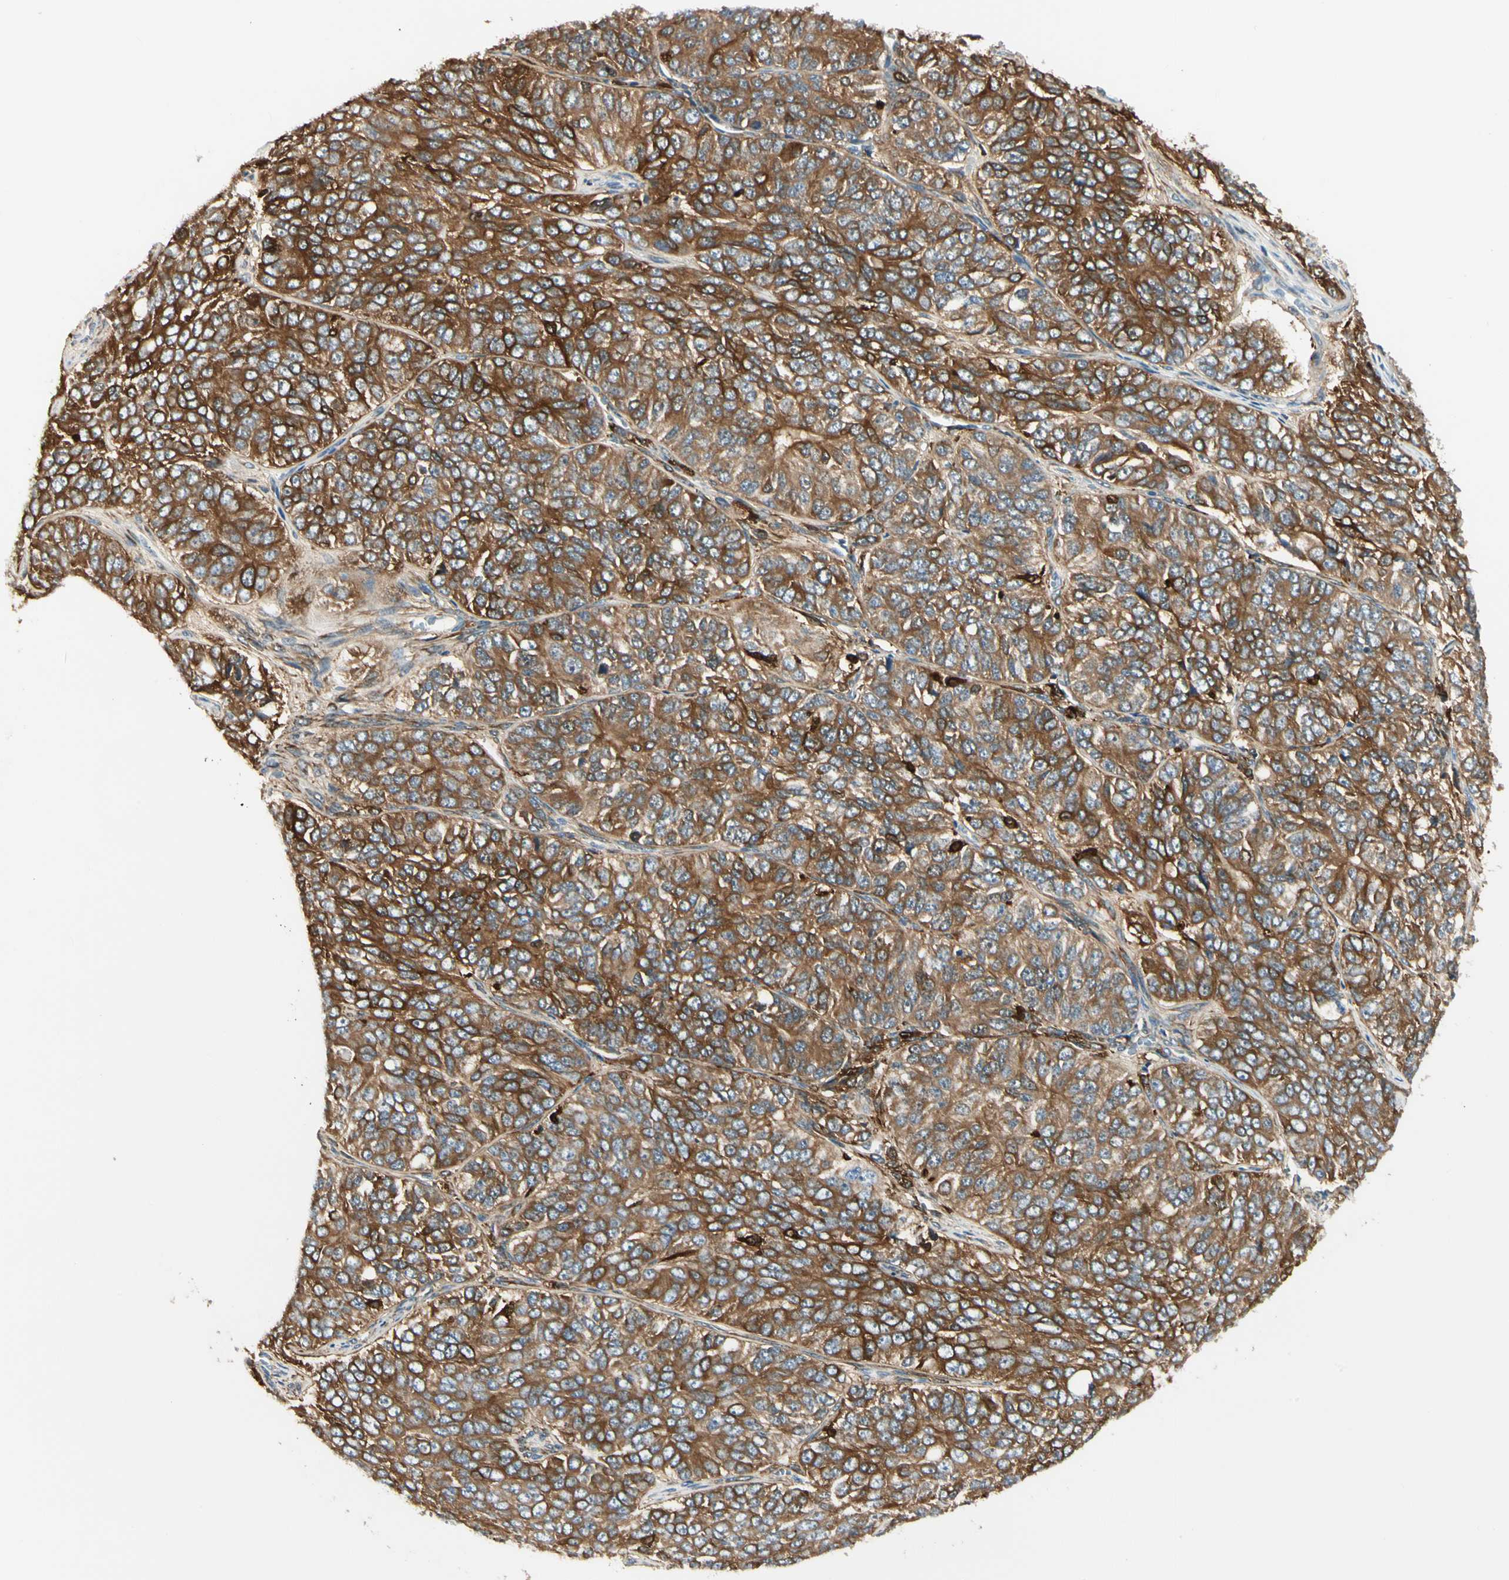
{"staining": {"intensity": "strong", "quantity": ">75%", "location": "cytoplasmic/membranous"}, "tissue": "ovarian cancer", "cell_type": "Tumor cells", "image_type": "cancer", "snomed": [{"axis": "morphology", "description": "Carcinoma, endometroid"}, {"axis": "topography", "description": "Ovary"}], "caption": "Ovarian cancer stained with immunohistochemistry (IHC) demonstrates strong cytoplasmic/membranous expression in approximately >75% of tumor cells.", "gene": "FTH1", "patient": {"sex": "female", "age": 51}}